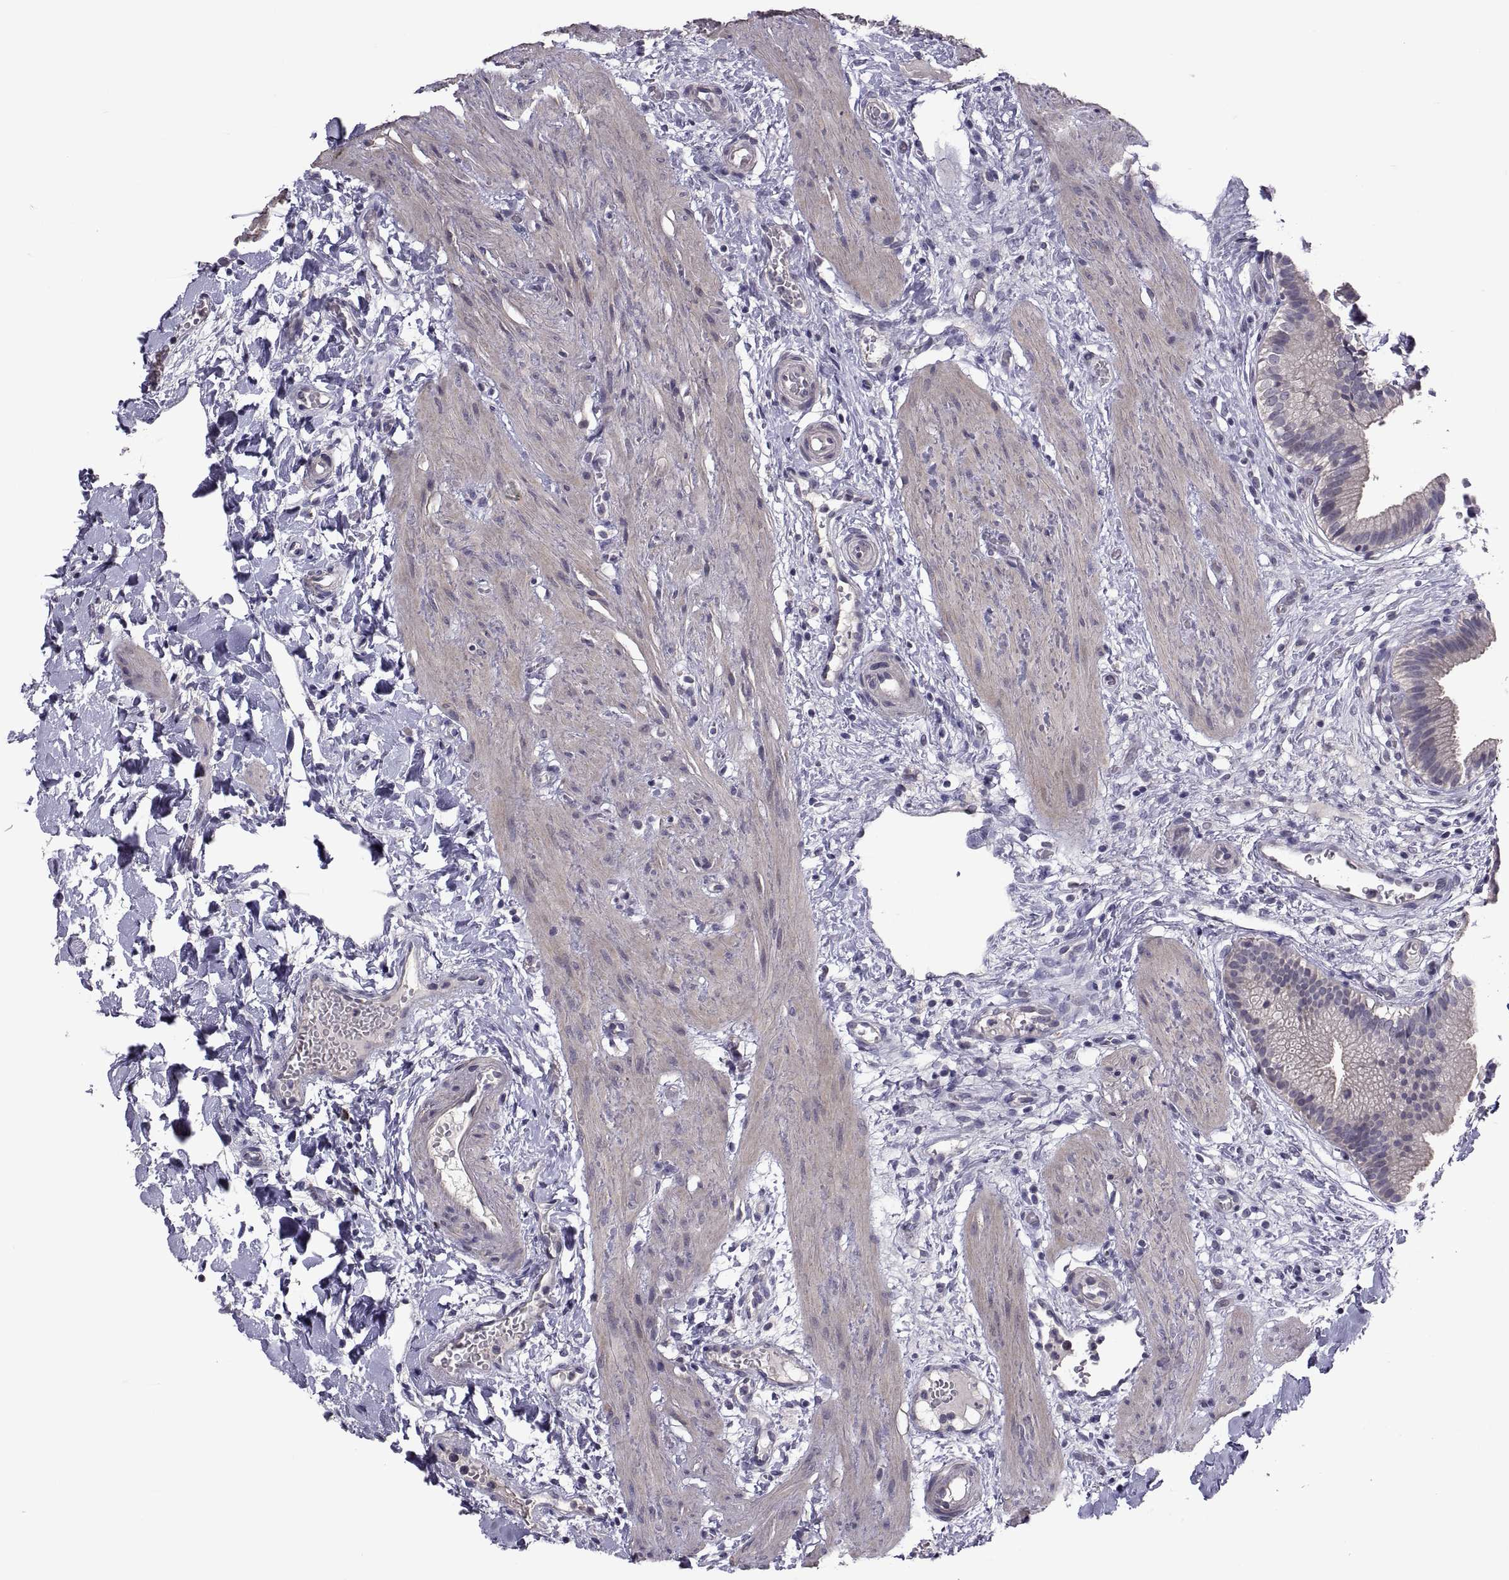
{"staining": {"intensity": "negative", "quantity": "none", "location": "none"}, "tissue": "gallbladder", "cell_type": "Glandular cells", "image_type": "normal", "snomed": [{"axis": "morphology", "description": "Normal tissue, NOS"}, {"axis": "topography", "description": "Gallbladder"}], "caption": "Gallbladder stained for a protein using IHC shows no expression glandular cells.", "gene": "NPTX2", "patient": {"sex": "female", "age": 24}}